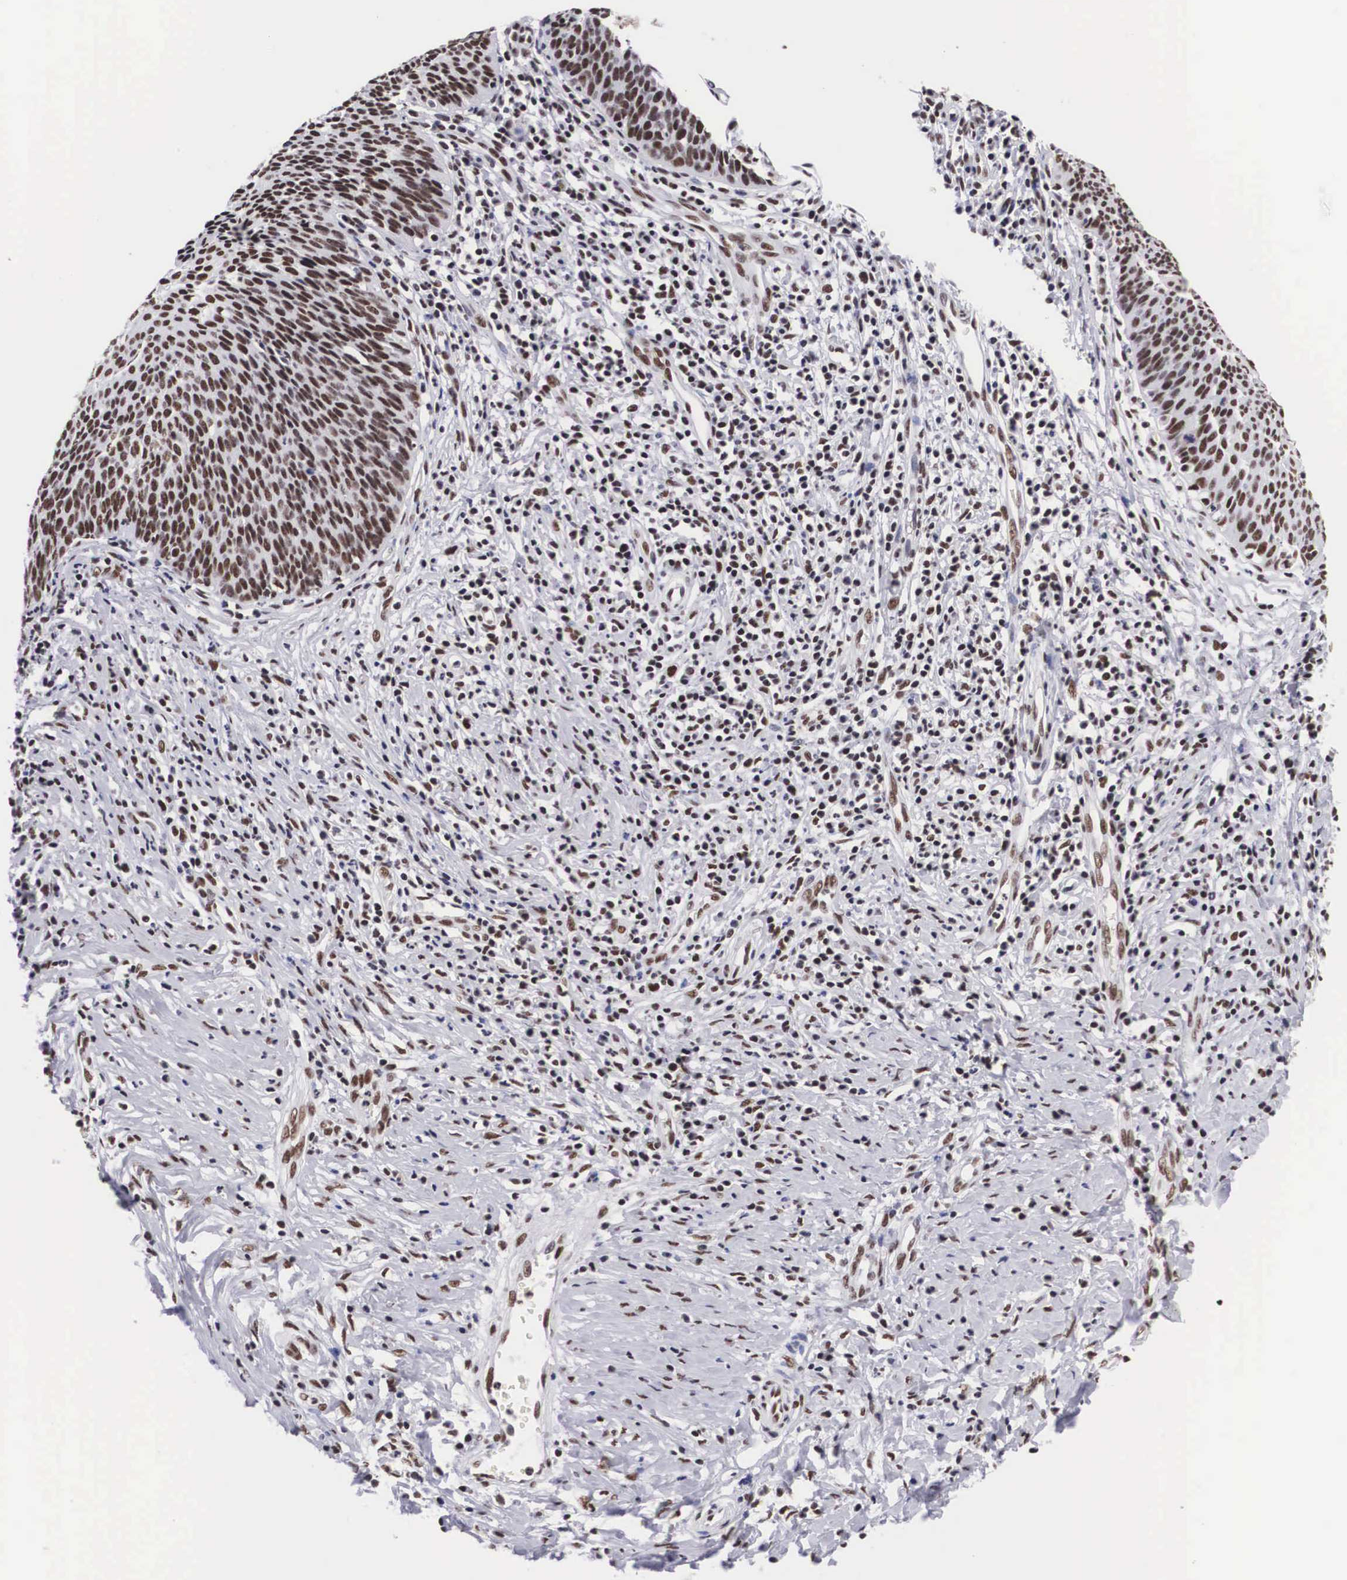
{"staining": {"intensity": "moderate", "quantity": ">75%", "location": "nuclear"}, "tissue": "cervical cancer", "cell_type": "Tumor cells", "image_type": "cancer", "snomed": [{"axis": "morphology", "description": "Squamous cell carcinoma, NOS"}, {"axis": "topography", "description": "Cervix"}], "caption": "A high-resolution image shows immunohistochemistry (IHC) staining of cervical squamous cell carcinoma, which displays moderate nuclear staining in approximately >75% of tumor cells.", "gene": "SF3A1", "patient": {"sex": "female", "age": 41}}